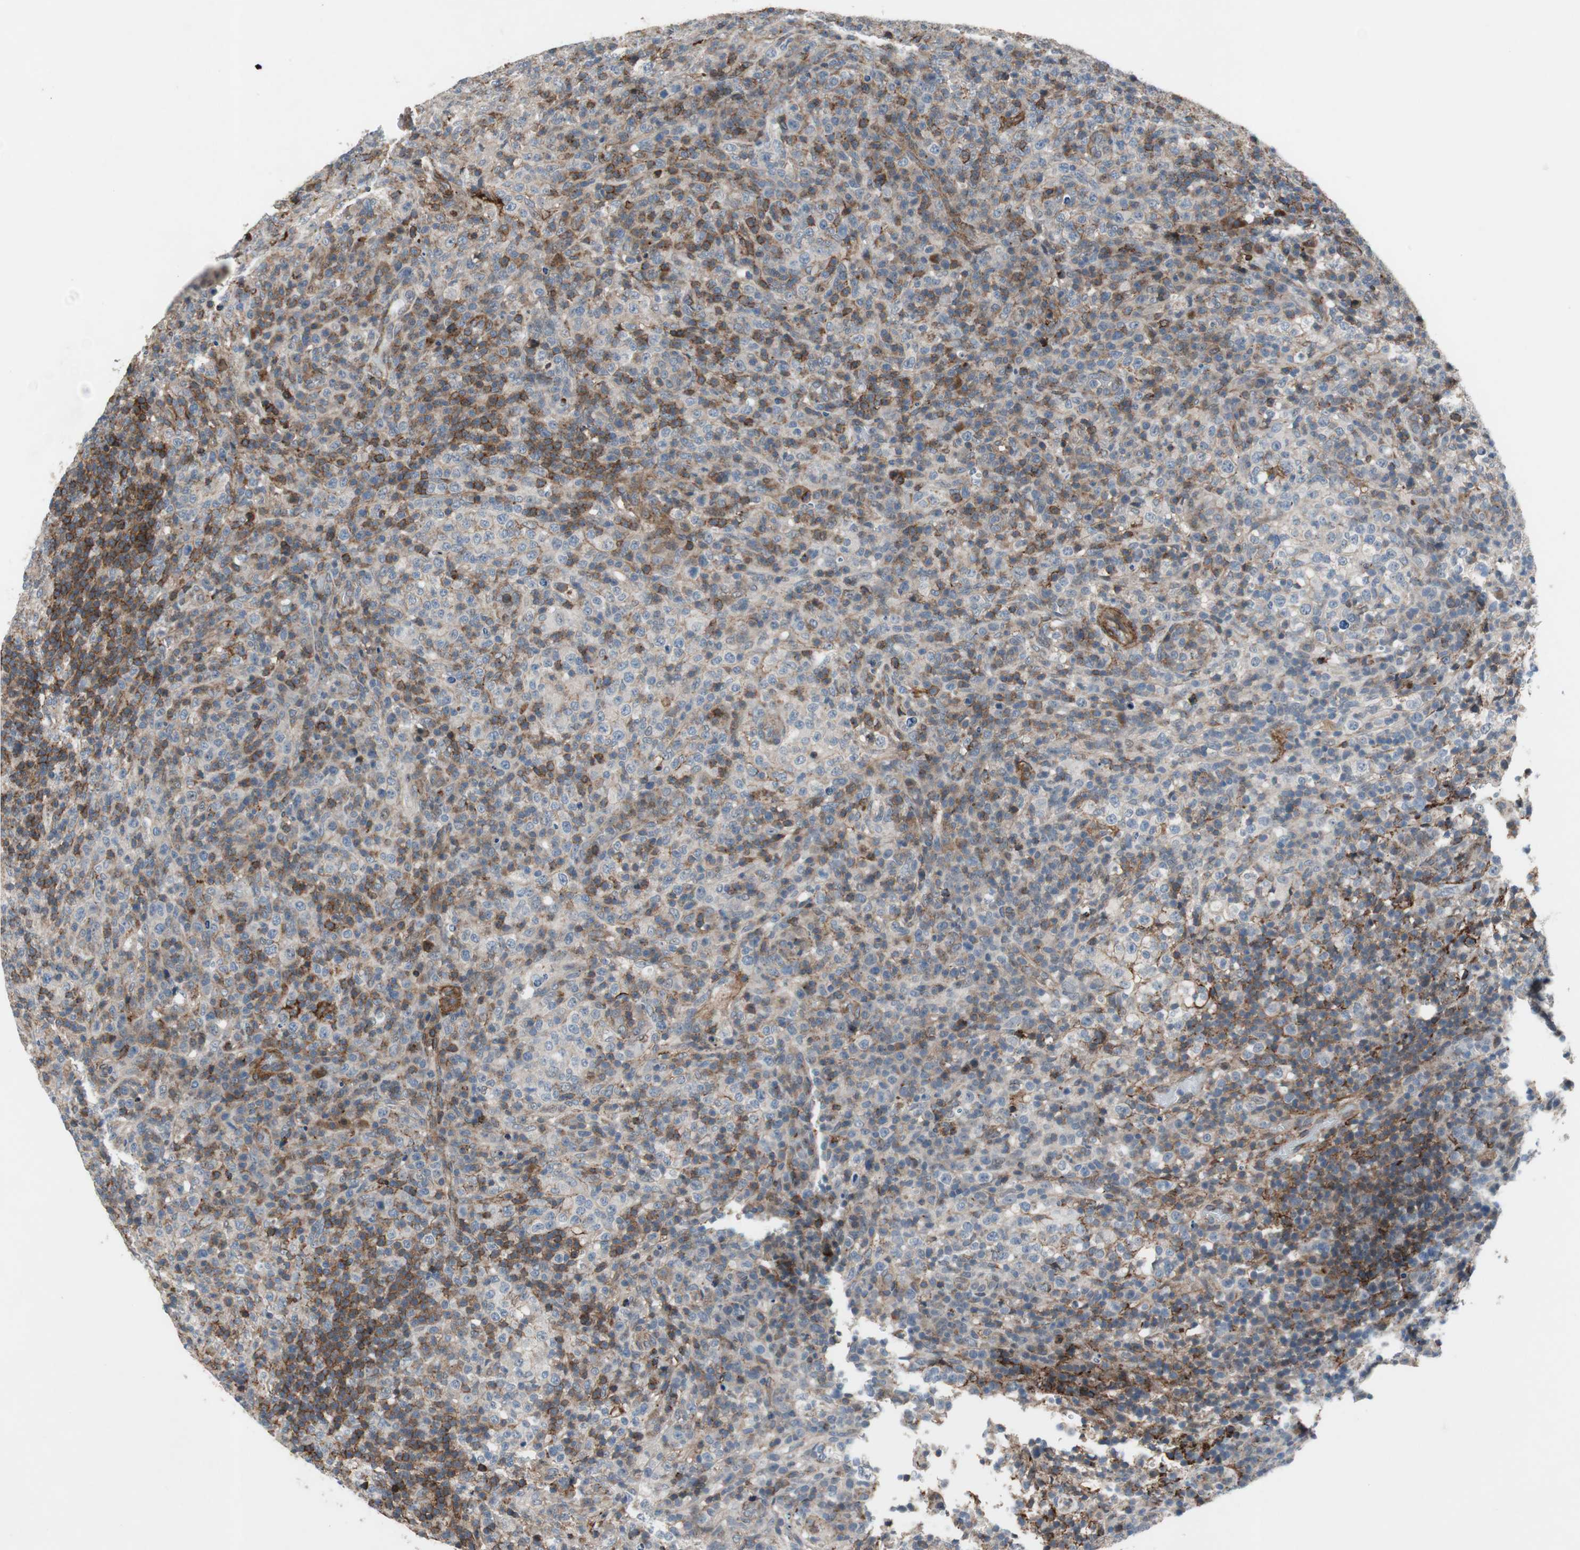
{"staining": {"intensity": "moderate", "quantity": "<25%", "location": "cytoplasmic/membranous"}, "tissue": "lymphoma", "cell_type": "Tumor cells", "image_type": "cancer", "snomed": [{"axis": "morphology", "description": "Malignant lymphoma, non-Hodgkin's type, High grade"}, {"axis": "topography", "description": "Lymph node"}], "caption": "Immunohistochemical staining of high-grade malignant lymphoma, non-Hodgkin's type reveals low levels of moderate cytoplasmic/membranous expression in about <25% of tumor cells.", "gene": "GRHL1", "patient": {"sex": "female", "age": 76}}